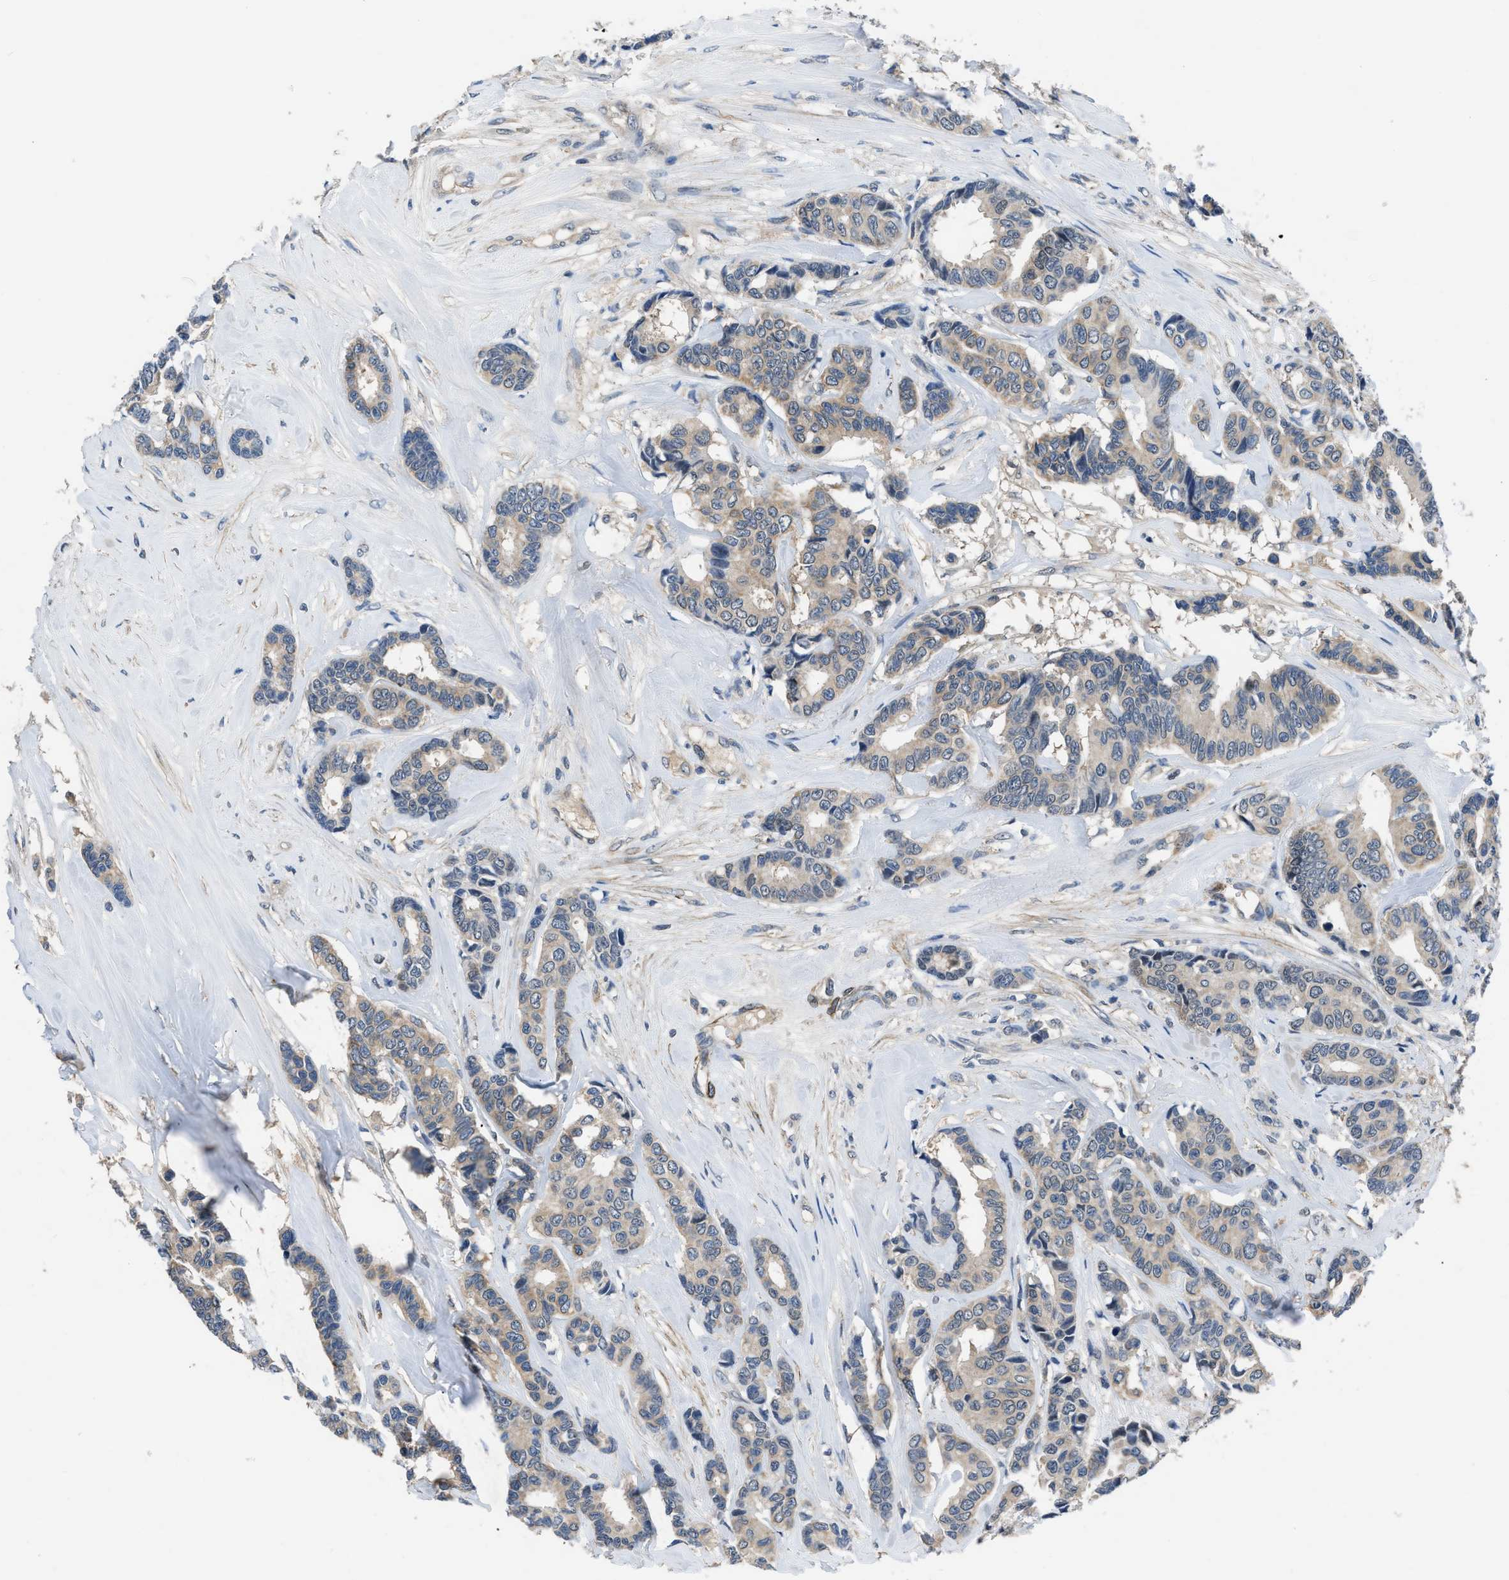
{"staining": {"intensity": "weak", "quantity": ">75%", "location": "cytoplasmic/membranous"}, "tissue": "breast cancer", "cell_type": "Tumor cells", "image_type": "cancer", "snomed": [{"axis": "morphology", "description": "Duct carcinoma"}, {"axis": "topography", "description": "Breast"}], "caption": "Breast intraductal carcinoma stained for a protein (brown) shows weak cytoplasmic/membranous positive positivity in about >75% of tumor cells.", "gene": "LANCL2", "patient": {"sex": "female", "age": 87}}